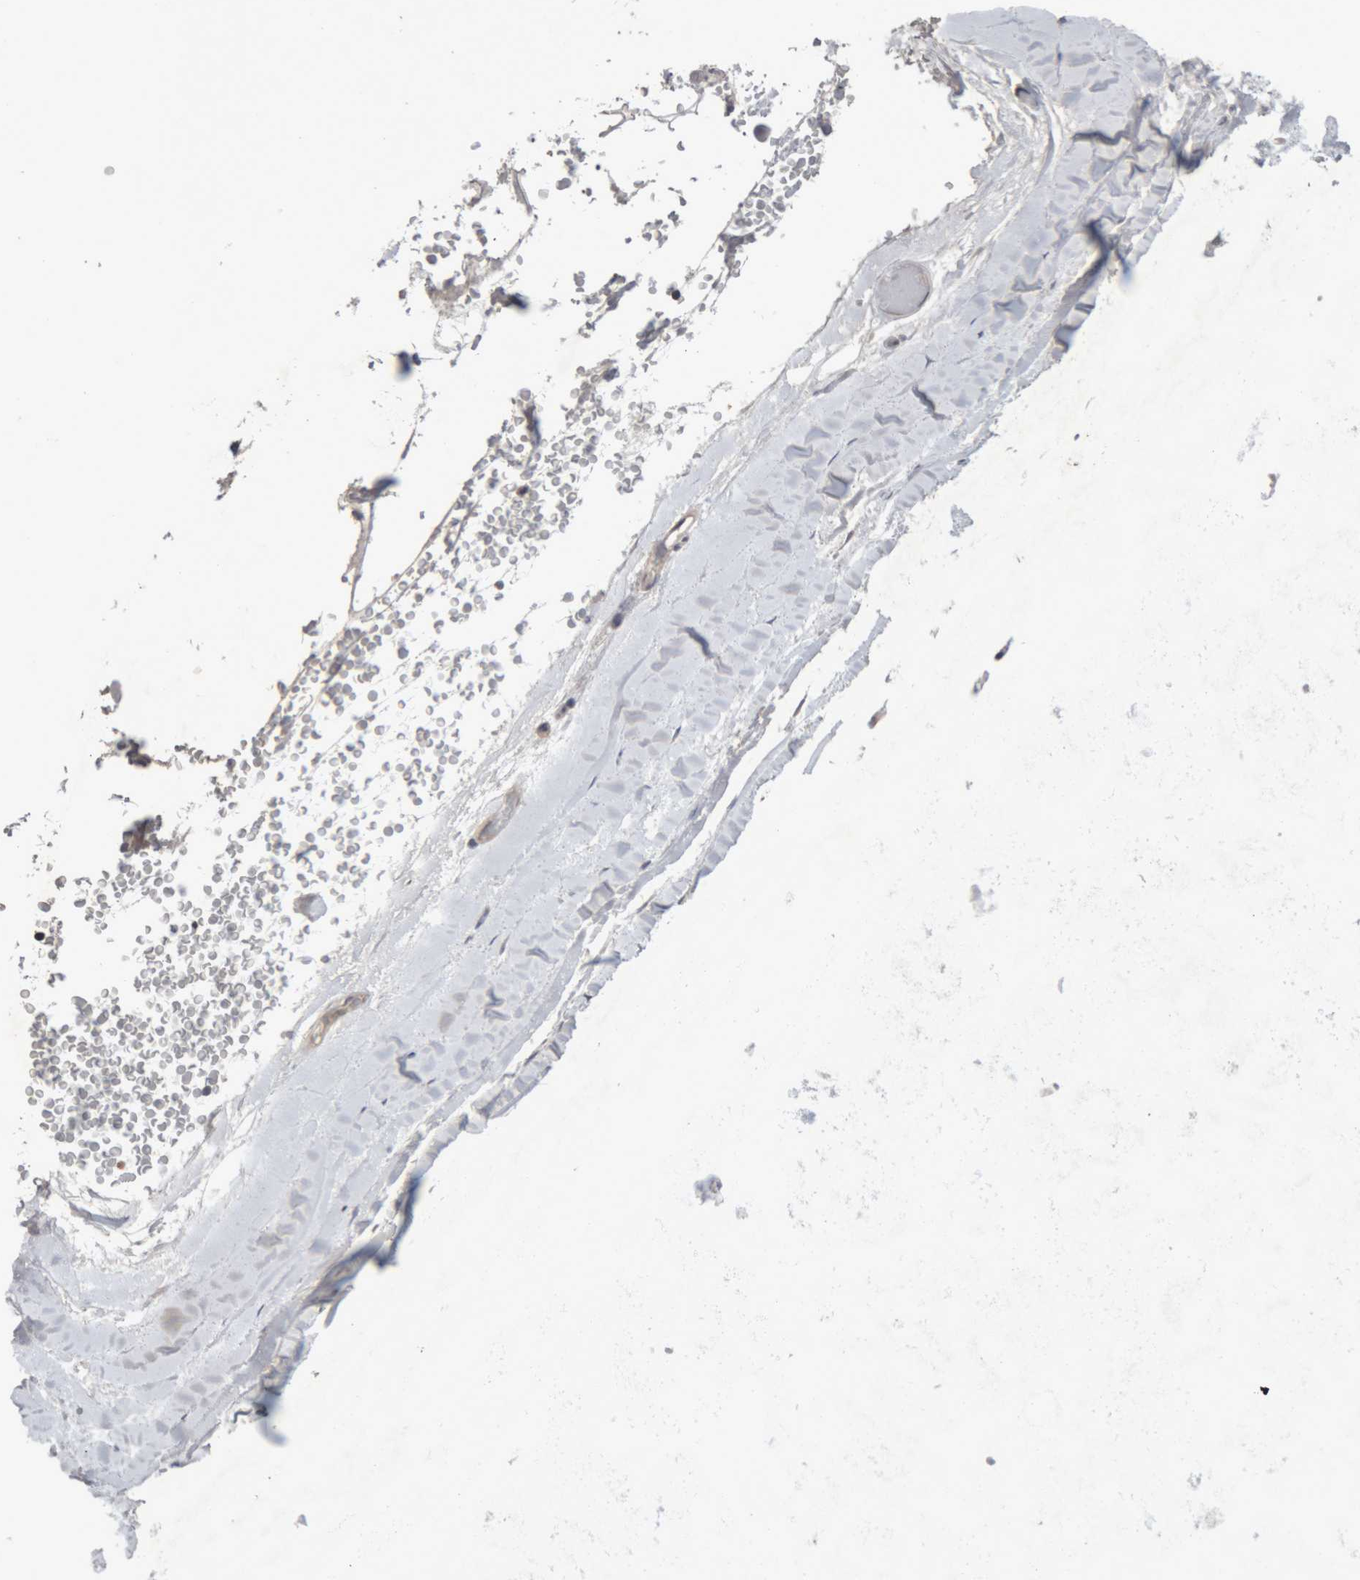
{"staining": {"intensity": "weak", "quantity": ">75%", "location": "cytoplasmic/membranous"}, "tissue": "adipose tissue", "cell_type": "Adipocytes", "image_type": "normal", "snomed": [{"axis": "morphology", "description": "Normal tissue, NOS"}, {"axis": "topography", "description": "Bronchus"}], "caption": "Weak cytoplasmic/membranous staining is appreciated in about >75% of adipocytes in unremarkable adipose tissue.", "gene": "NFATC2", "patient": {"sex": "male", "age": 66}}